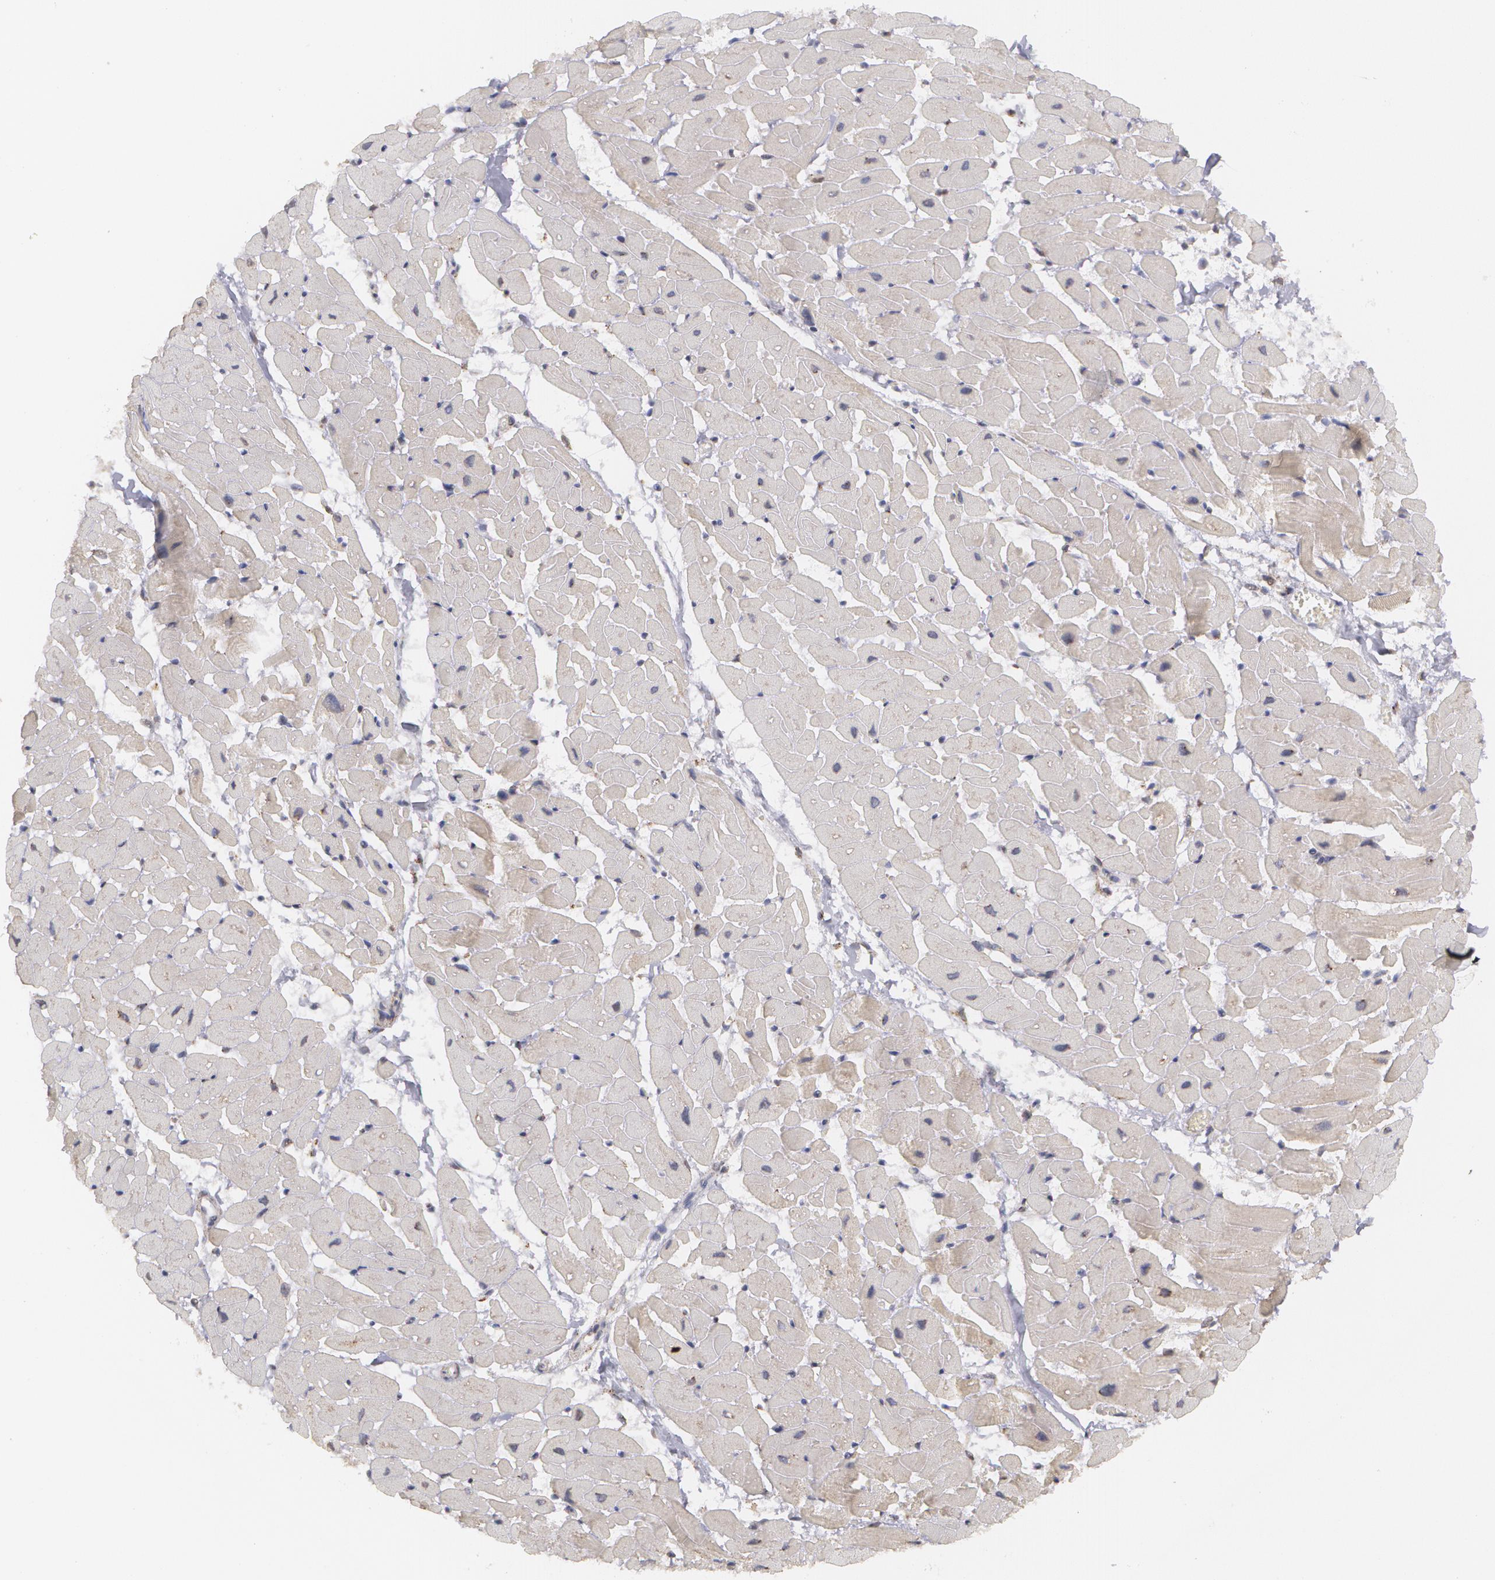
{"staining": {"intensity": "moderate", "quantity": "25%-75%", "location": "cytoplasmic/membranous"}, "tissue": "heart muscle", "cell_type": "Cardiomyocytes", "image_type": "normal", "snomed": [{"axis": "morphology", "description": "Normal tissue, NOS"}, {"axis": "topography", "description": "Heart"}], "caption": "Cardiomyocytes reveal medium levels of moderate cytoplasmic/membranous staining in approximately 25%-75% of cells in unremarkable human heart muscle.", "gene": "MTHFD1", "patient": {"sex": "female", "age": 19}}